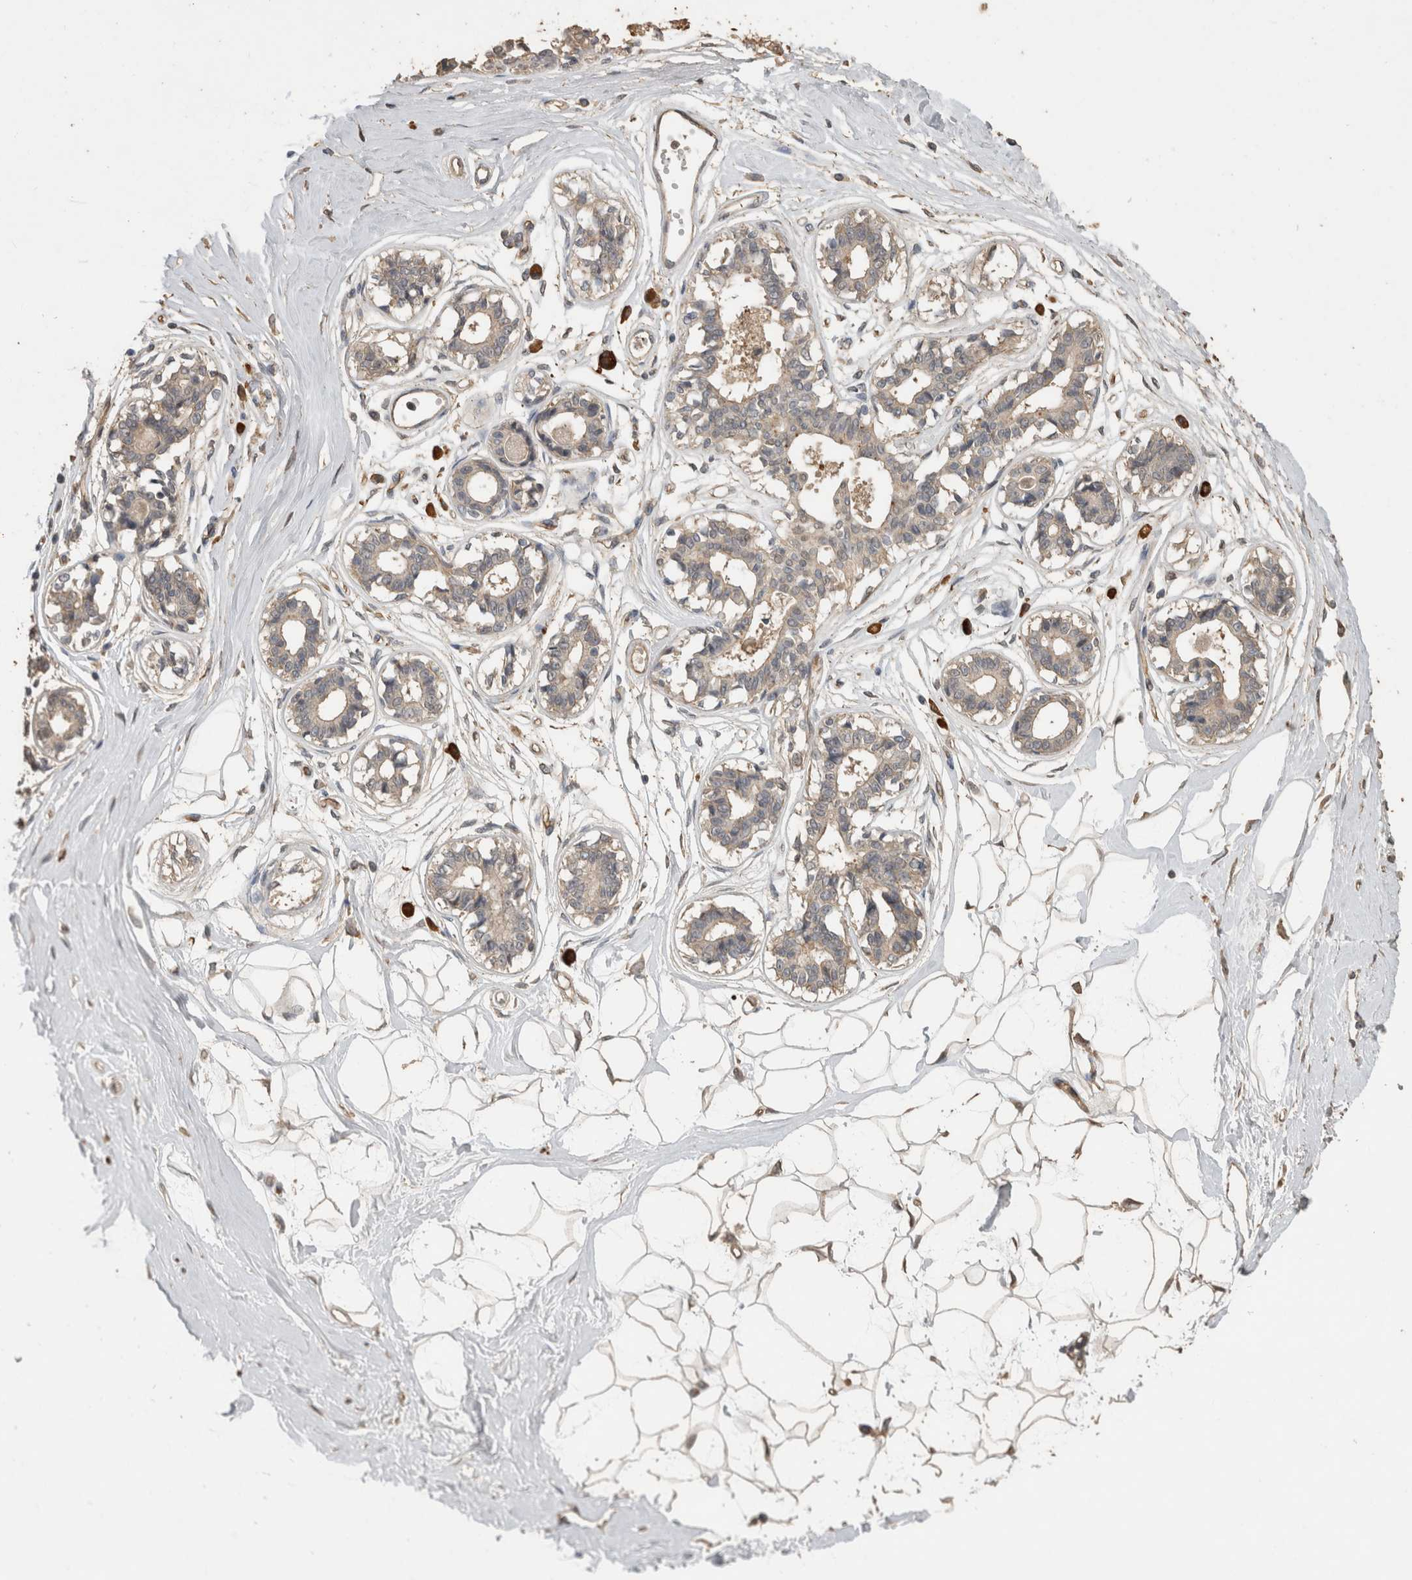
{"staining": {"intensity": "moderate", "quantity": ">75%", "location": "cytoplasmic/membranous"}, "tissue": "breast", "cell_type": "Adipocytes", "image_type": "normal", "snomed": [{"axis": "morphology", "description": "Normal tissue, NOS"}, {"axis": "topography", "description": "Breast"}], "caption": "The image reveals immunohistochemical staining of benign breast. There is moderate cytoplasmic/membranous staining is seen in about >75% of adipocytes.", "gene": "RHPN1", "patient": {"sex": "female", "age": 45}}